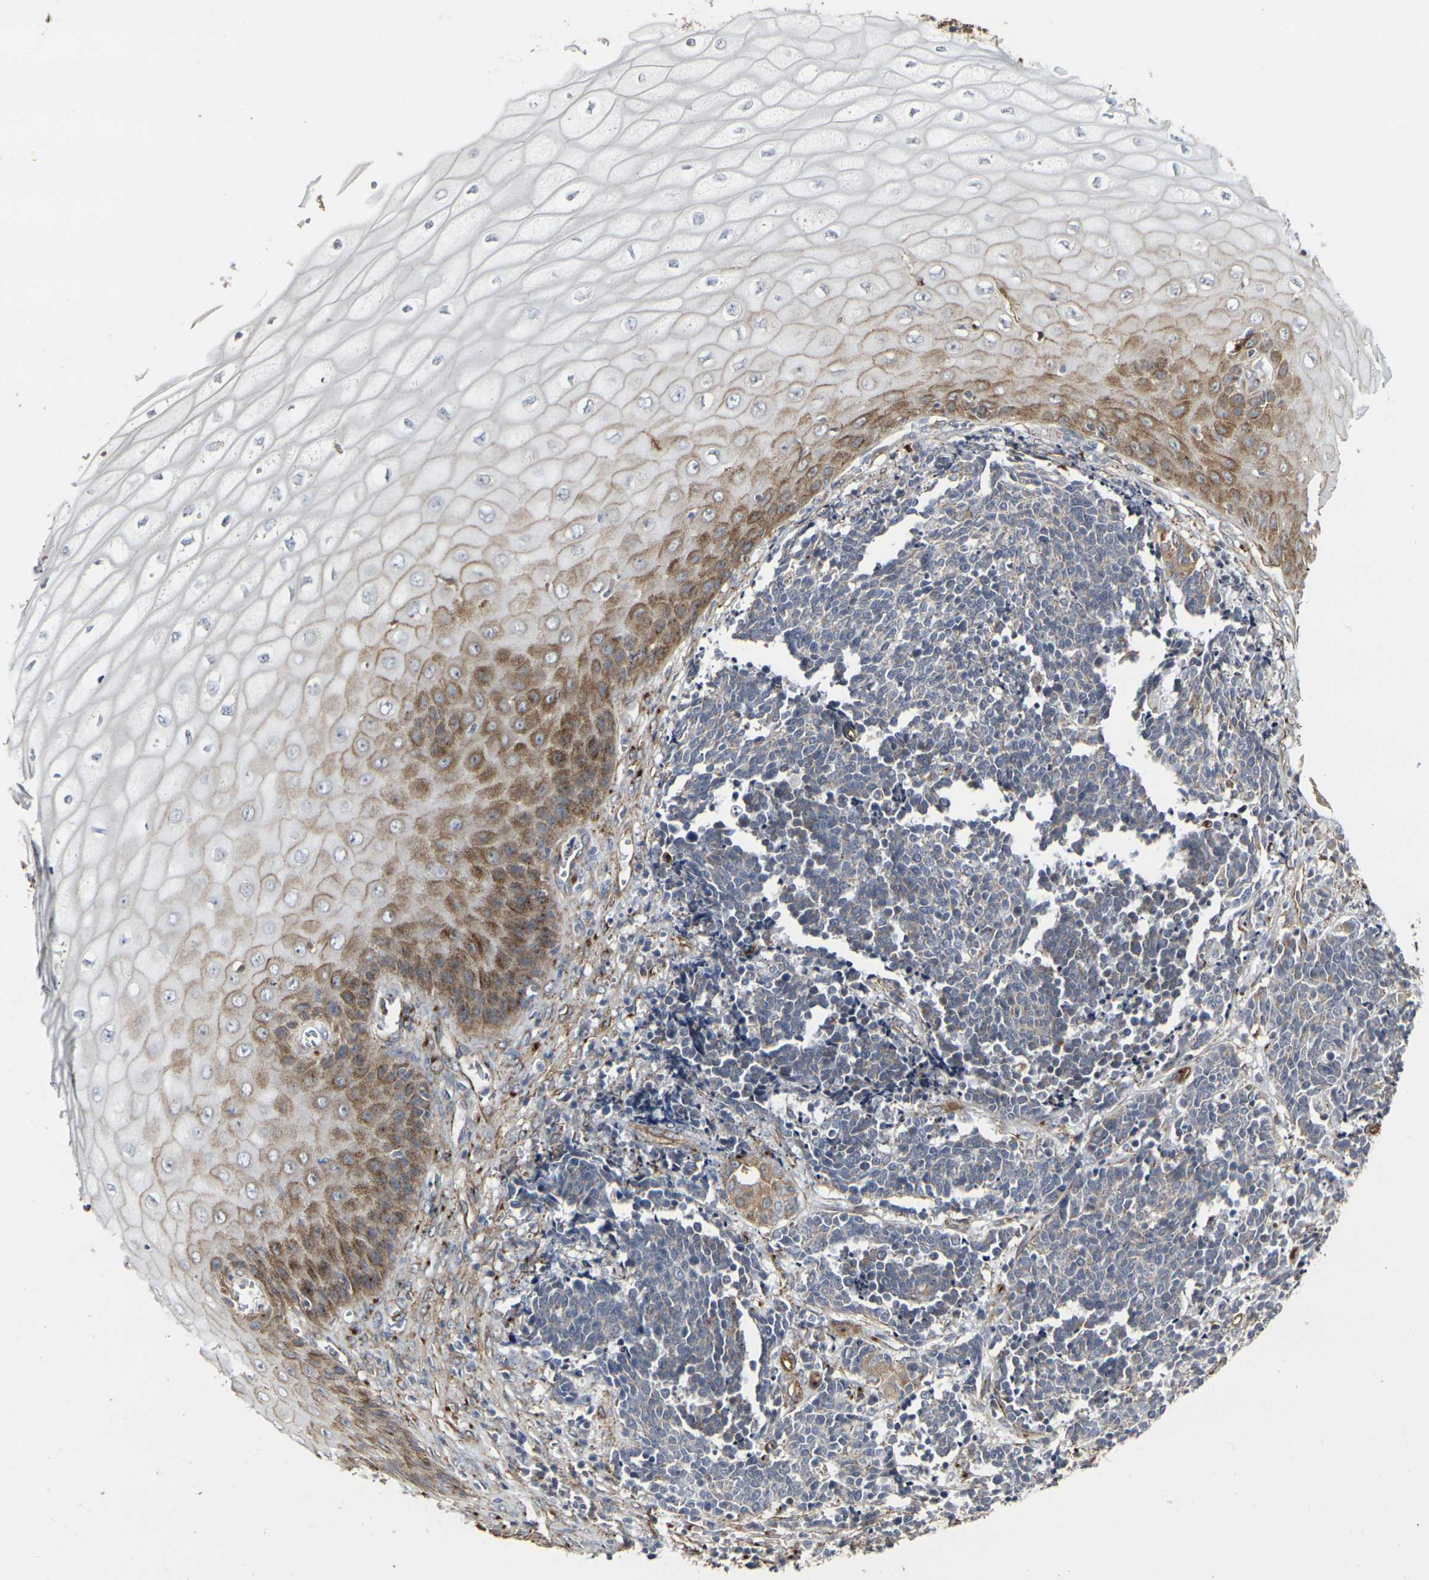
{"staining": {"intensity": "weak", "quantity": "25%-75%", "location": "cytoplasmic/membranous"}, "tissue": "cervical cancer", "cell_type": "Tumor cells", "image_type": "cancer", "snomed": [{"axis": "morphology", "description": "Squamous cell carcinoma, NOS"}, {"axis": "topography", "description": "Cervix"}], "caption": "Immunohistochemical staining of human cervical squamous cell carcinoma displays weak cytoplasmic/membranous protein expression in about 25%-75% of tumor cells.", "gene": "MYOF", "patient": {"sex": "female", "age": 35}}